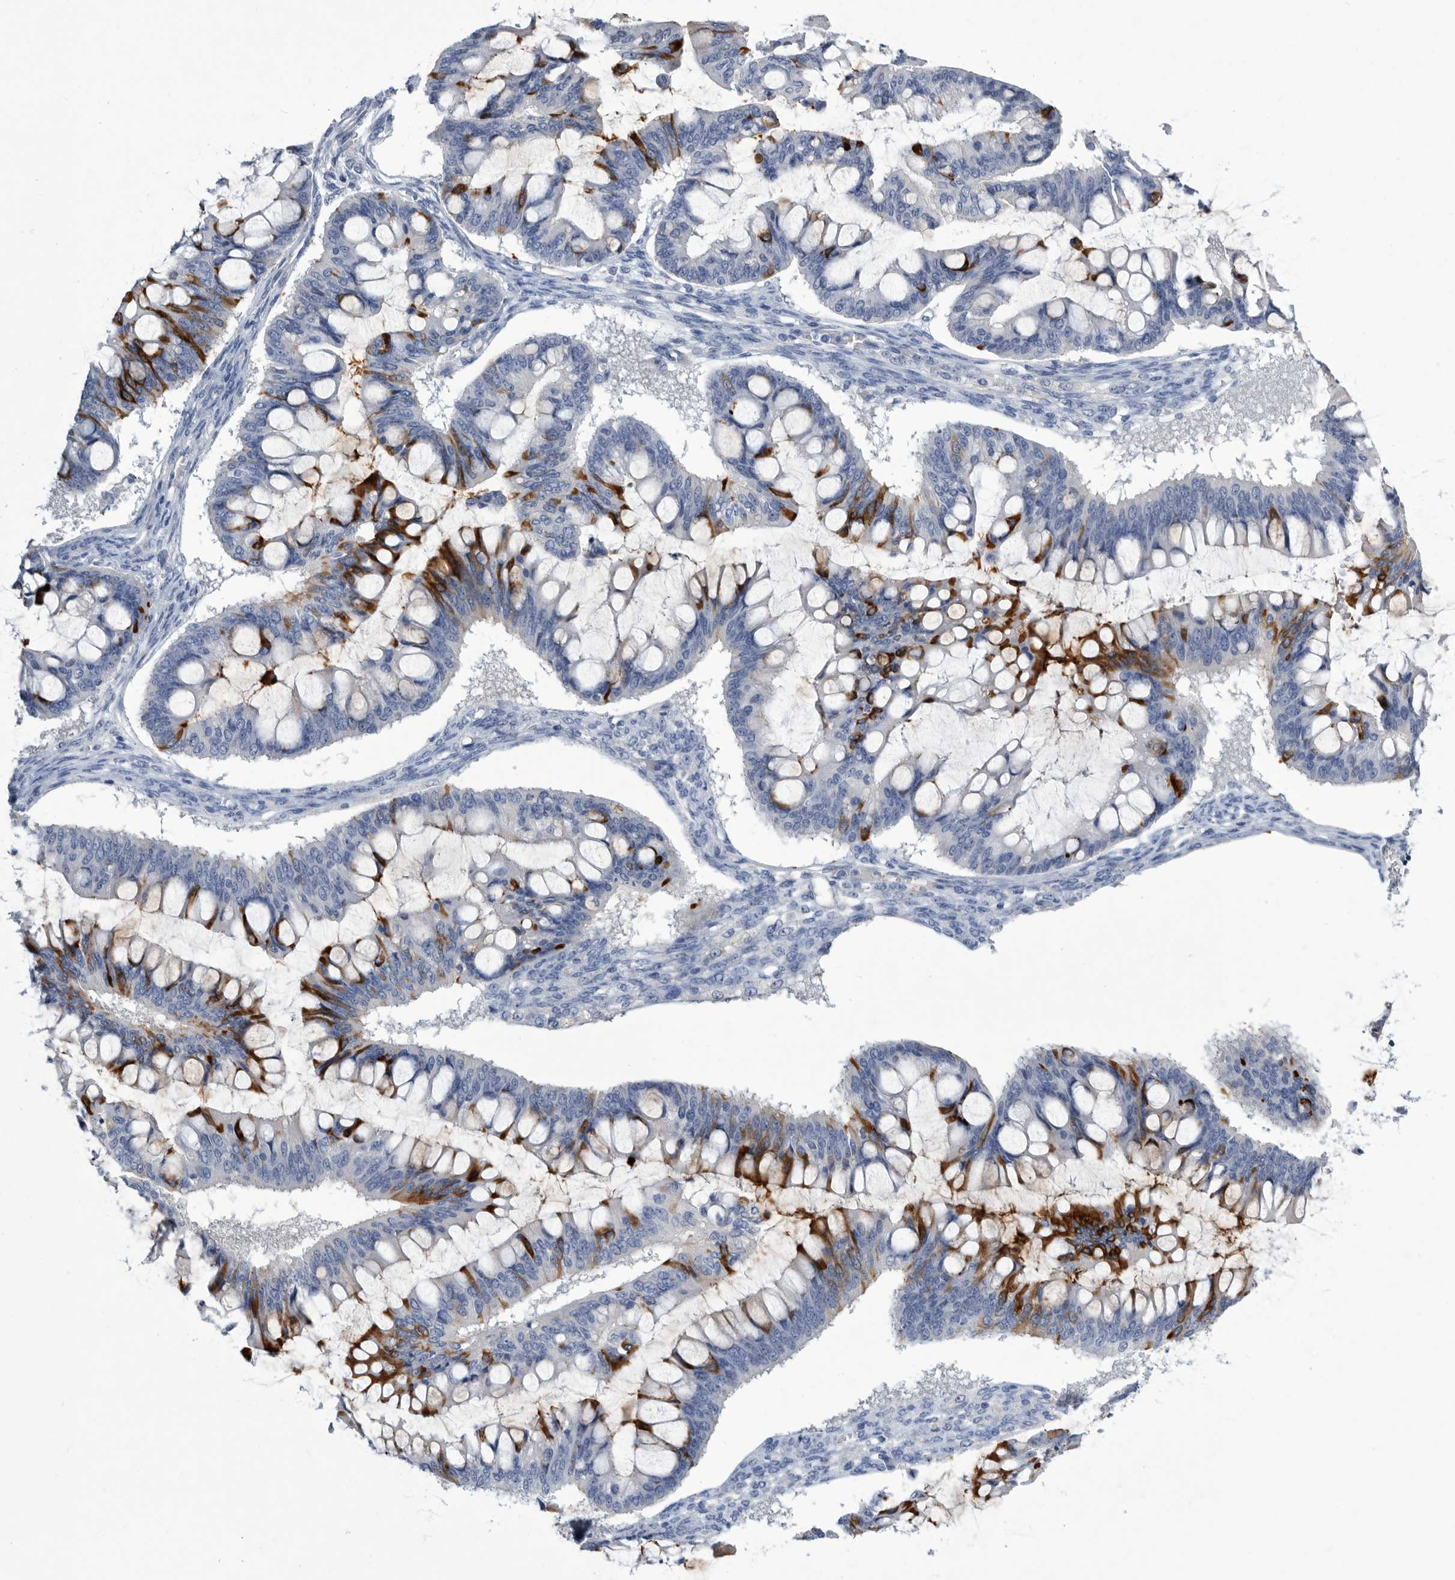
{"staining": {"intensity": "strong", "quantity": "<25%", "location": "cytoplasmic/membranous"}, "tissue": "ovarian cancer", "cell_type": "Tumor cells", "image_type": "cancer", "snomed": [{"axis": "morphology", "description": "Cystadenocarcinoma, mucinous, NOS"}, {"axis": "topography", "description": "Ovary"}], "caption": "Immunohistochemical staining of mucinous cystadenocarcinoma (ovarian) demonstrates medium levels of strong cytoplasmic/membranous protein positivity in about <25% of tumor cells.", "gene": "BTBD6", "patient": {"sex": "female", "age": 73}}